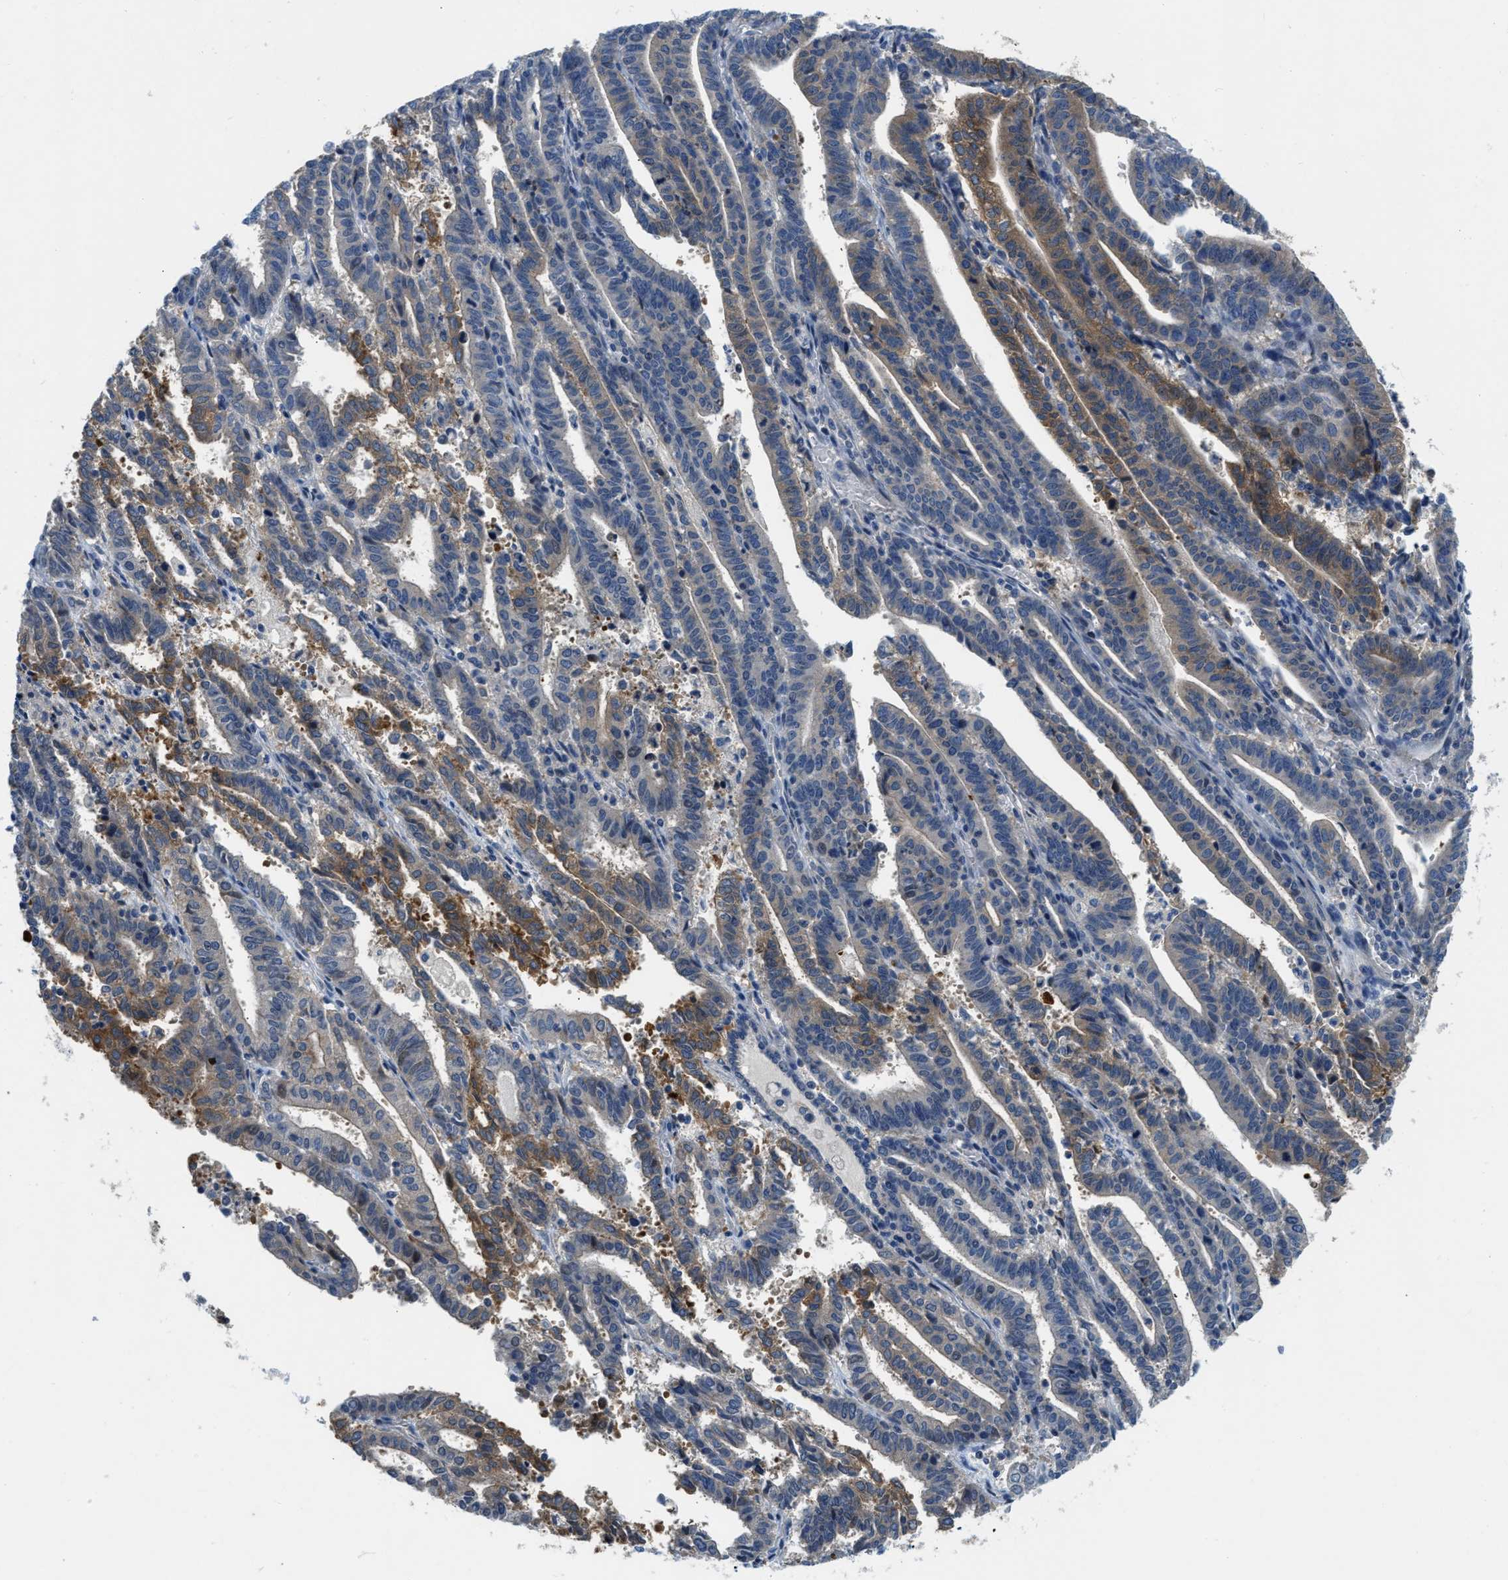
{"staining": {"intensity": "strong", "quantity": "25%-75%", "location": "cytoplasmic/membranous"}, "tissue": "endometrial cancer", "cell_type": "Tumor cells", "image_type": "cancer", "snomed": [{"axis": "morphology", "description": "Adenocarcinoma, NOS"}, {"axis": "topography", "description": "Uterus"}], "caption": "Adenocarcinoma (endometrial) was stained to show a protein in brown. There is high levels of strong cytoplasmic/membranous expression in approximately 25%-75% of tumor cells.", "gene": "PFKP", "patient": {"sex": "female", "age": 83}}